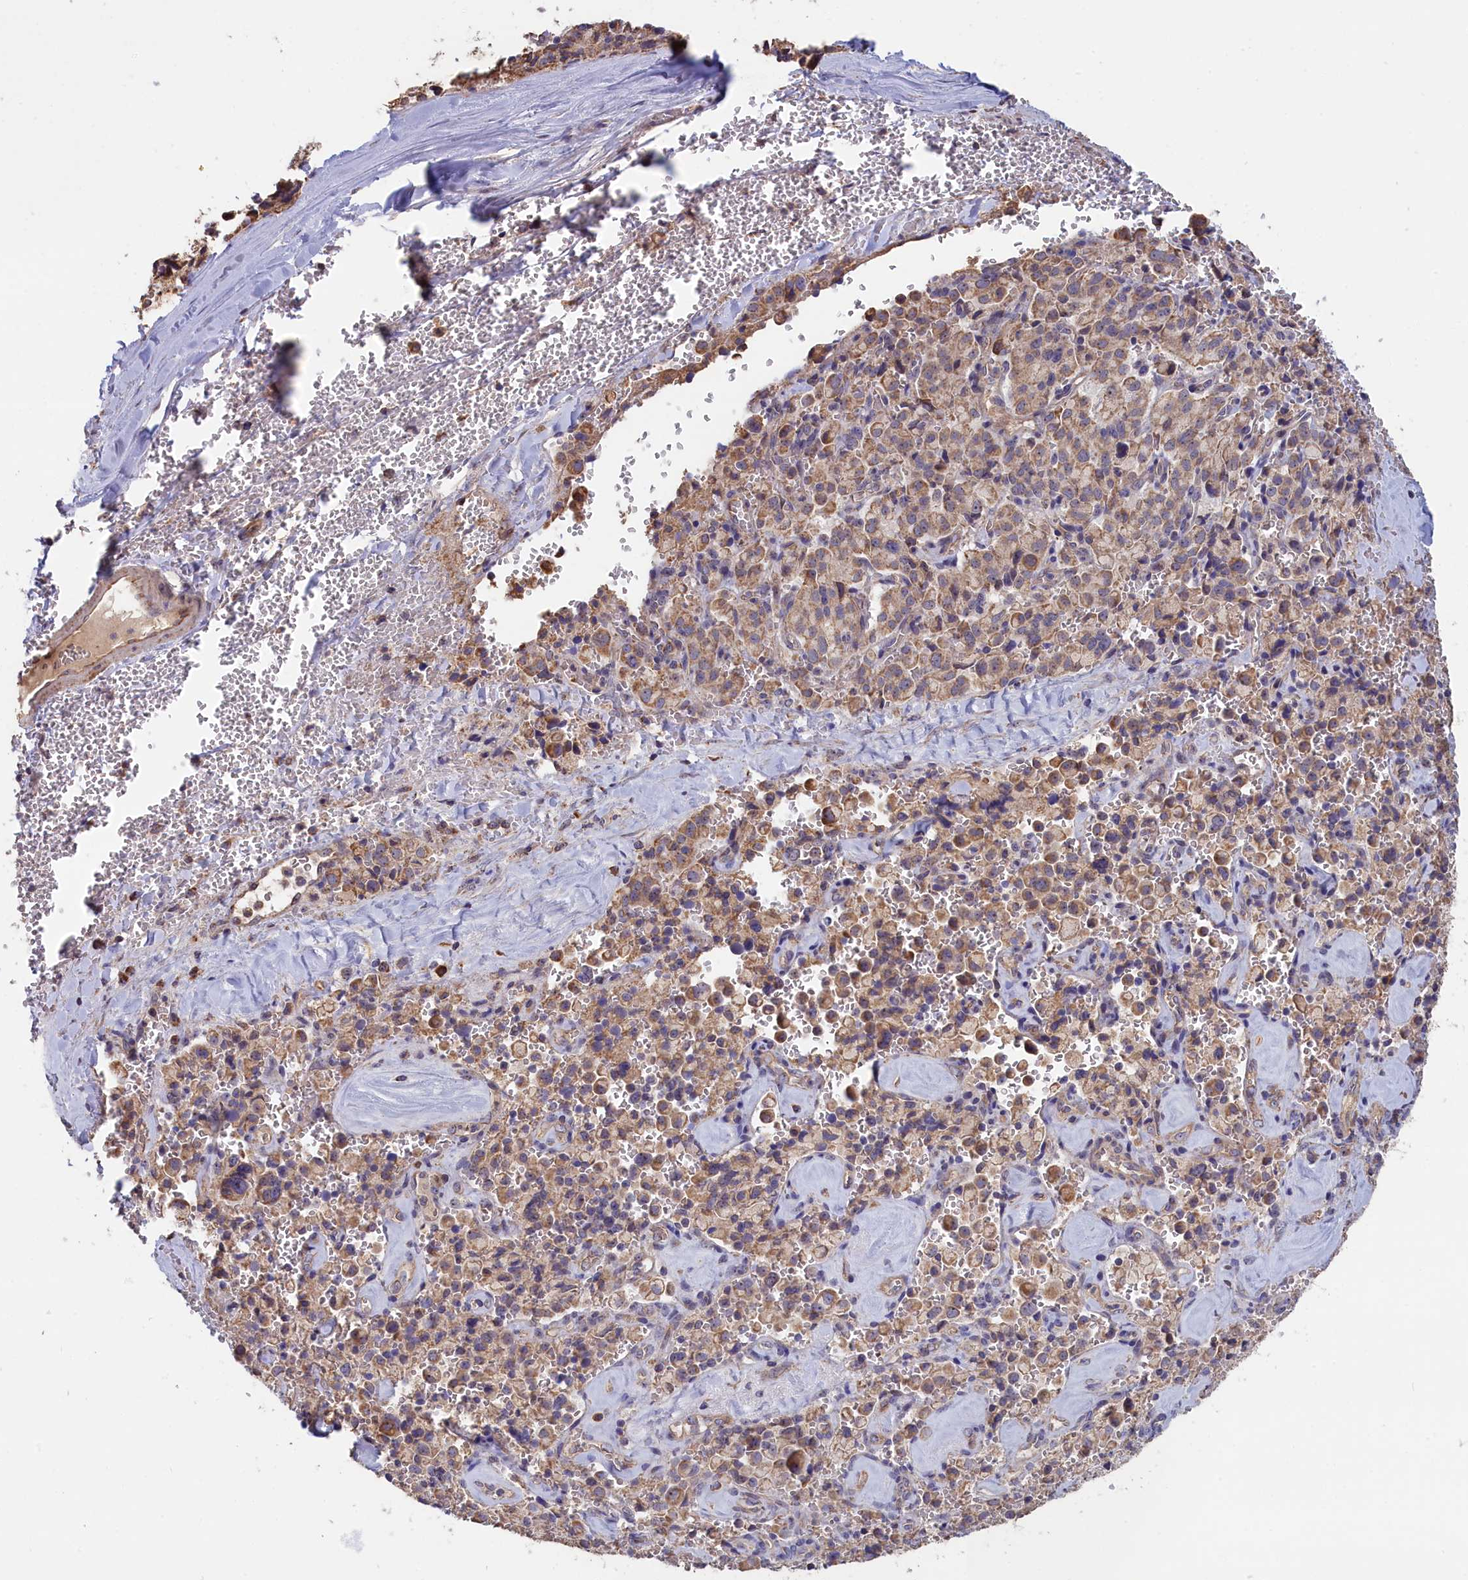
{"staining": {"intensity": "moderate", "quantity": "25%-75%", "location": "cytoplasmic/membranous"}, "tissue": "pancreatic cancer", "cell_type": "Tumor cells", "image_type": "cancer", "snomed": [{"axis": "morphology", "description": "Adenocarcinoma, NOS"}, {"axis": "topography", "description": "Pancreas"}], "caption": "Approximately 25%-75% of tumor cells in pancreatic cancer show moderate cytoplasmic/membranous protein staining as visualized by brown immunohistochemical staining.", "gene": "ZNF816", "patient": {"sex": "male", "age": 65}}